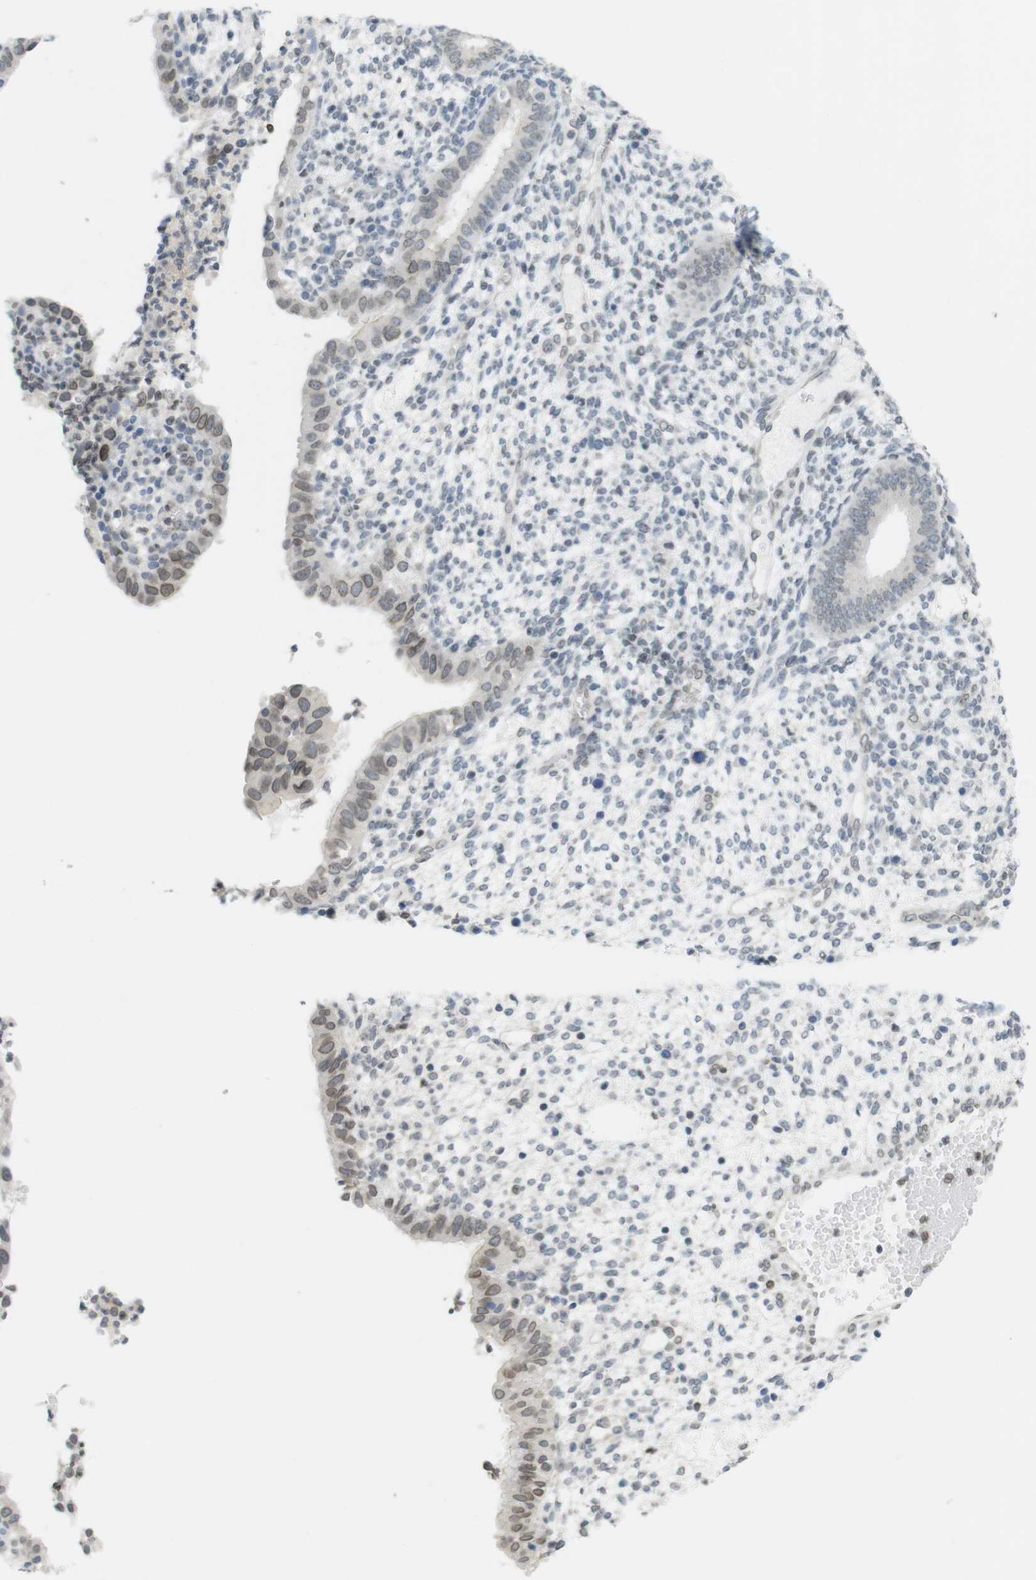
{"staining": {"intensity": "negative", "quantity": "none", "location": "none"}, "tissue": "endometrium", "cell_type": "Cells in endometrial stroma", "image_type": "normal", "snomed": [{"axis": "morphology", "description": "Normal tissue, NOS"}, {"axis": "topography", "description": "Endometrium"}], "caption": "A high-resolution image shows IHC staining of normal endometrium, which demonstrates no significant positivity in cells in endometrial stroma.", "gene": "ARL6IP6", "patient": {"sex": "female", "age": 35}}